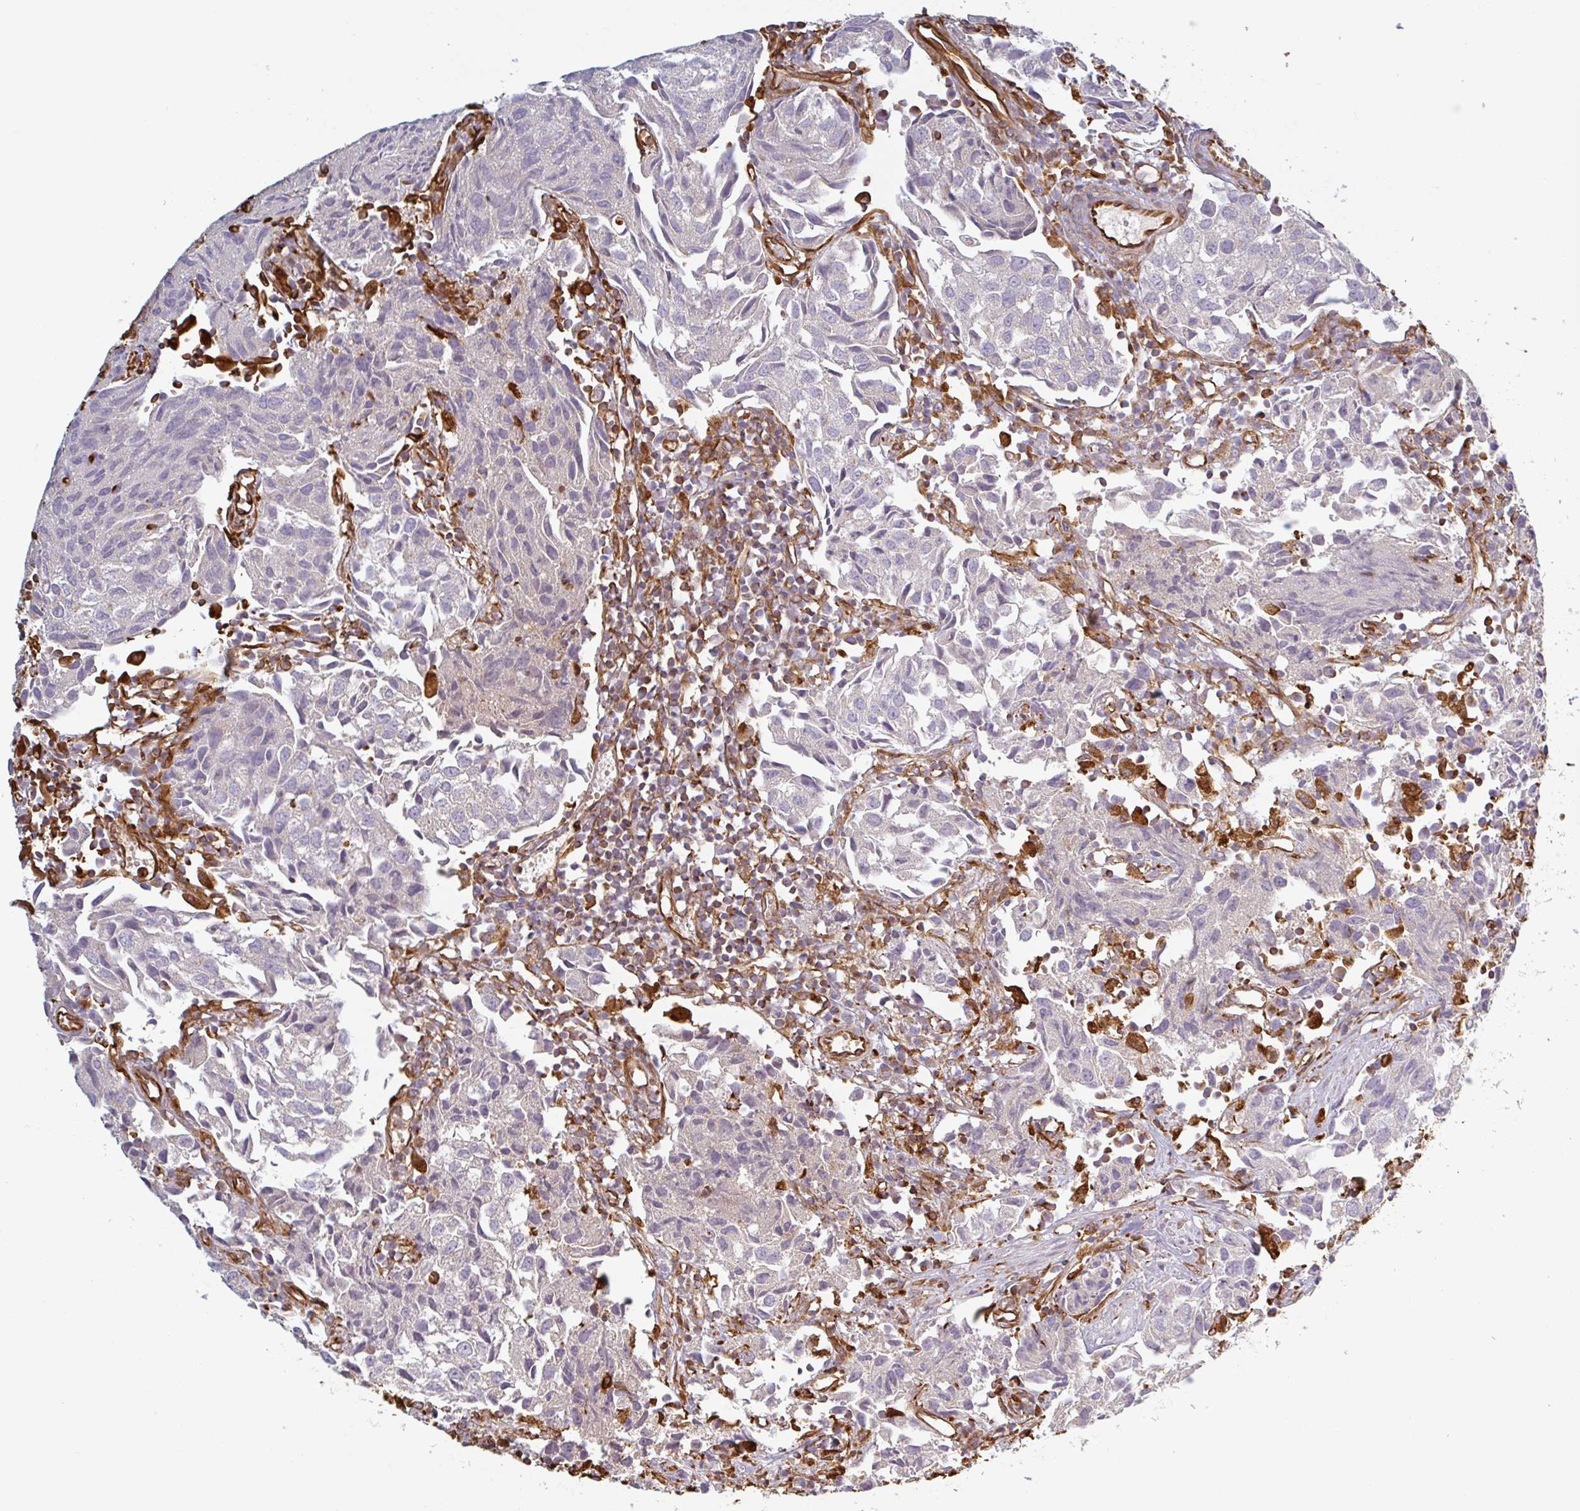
{"staining": {"intensity": "negative", "quantity": "none", "location": "none"}, "tissue": "urothelial cancer", "cell_type": "Tumor cells", "image_type": "cancer", "snomed": [{"axis": "morphology", "description": "Urothelial carcinoma, High grade"}, {"axis": "topography", "description": "Urinary bladder"}], "caption": "Immunohistochemical staining of human urothelial cancer demonstrates no significant staining in tumor cells.", "gene": "PPFIA1", "patient": {"sex": "female", "age": 75}}